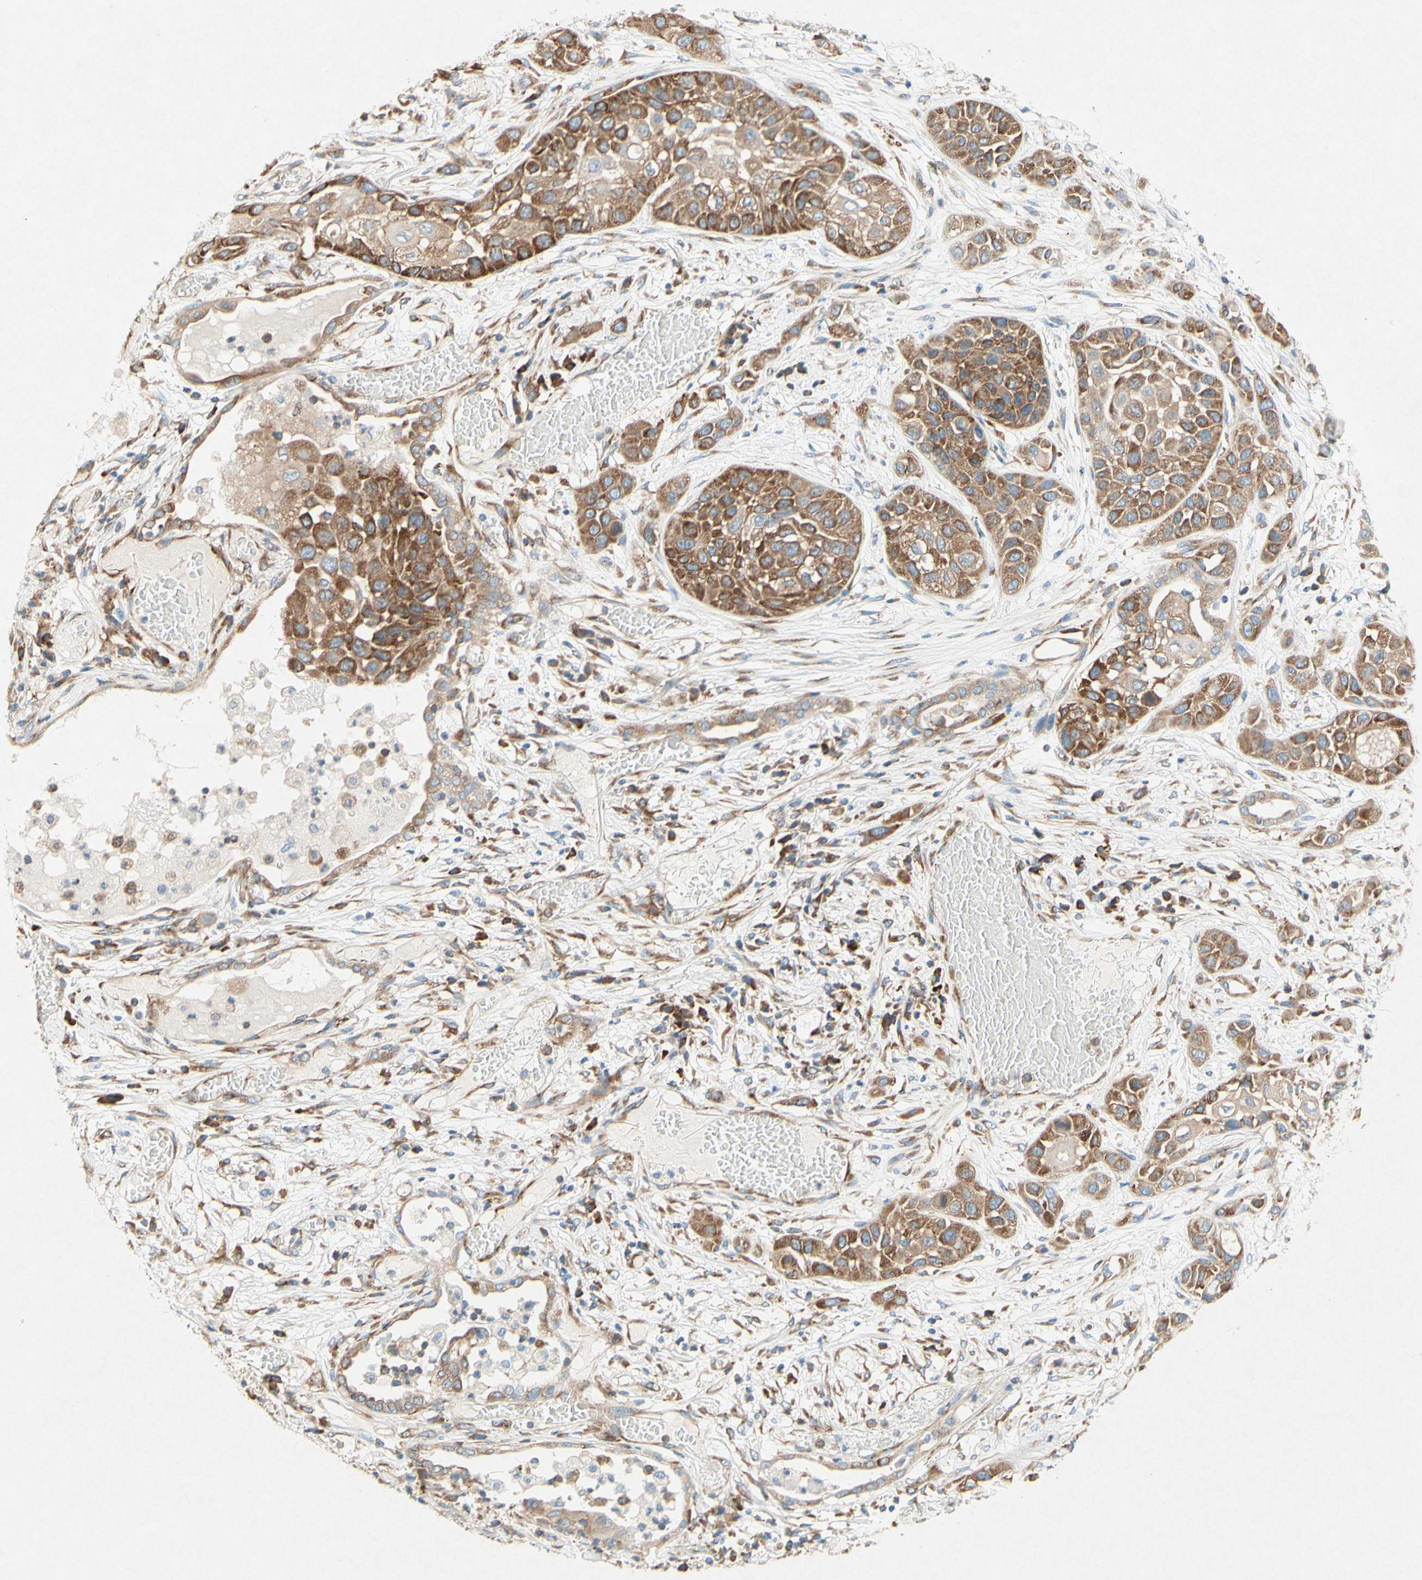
{"staining": {"intensity": "moderate", "quantity": ">75%", "location": "cytoplasmic/membranous"}, "tissue": "lung cancer", "cell_type": "Tumor cells", "image_type": "cancer", "snomed": [{"axis": "morphology", "description": "Squamous cell carcinoma, NOS"}, {"axis": "topography", "description": "Lung"}], "caption": "Lung cancer stained with DAB (3,3'-diaminobenzidine) immunohistochemistry displays medium levels of moderate cytoplasmic/membranous positivity in about >75% of tumor cells.", "gene": "PABPC1", "patient": {"sex": "male", "age": 71}}